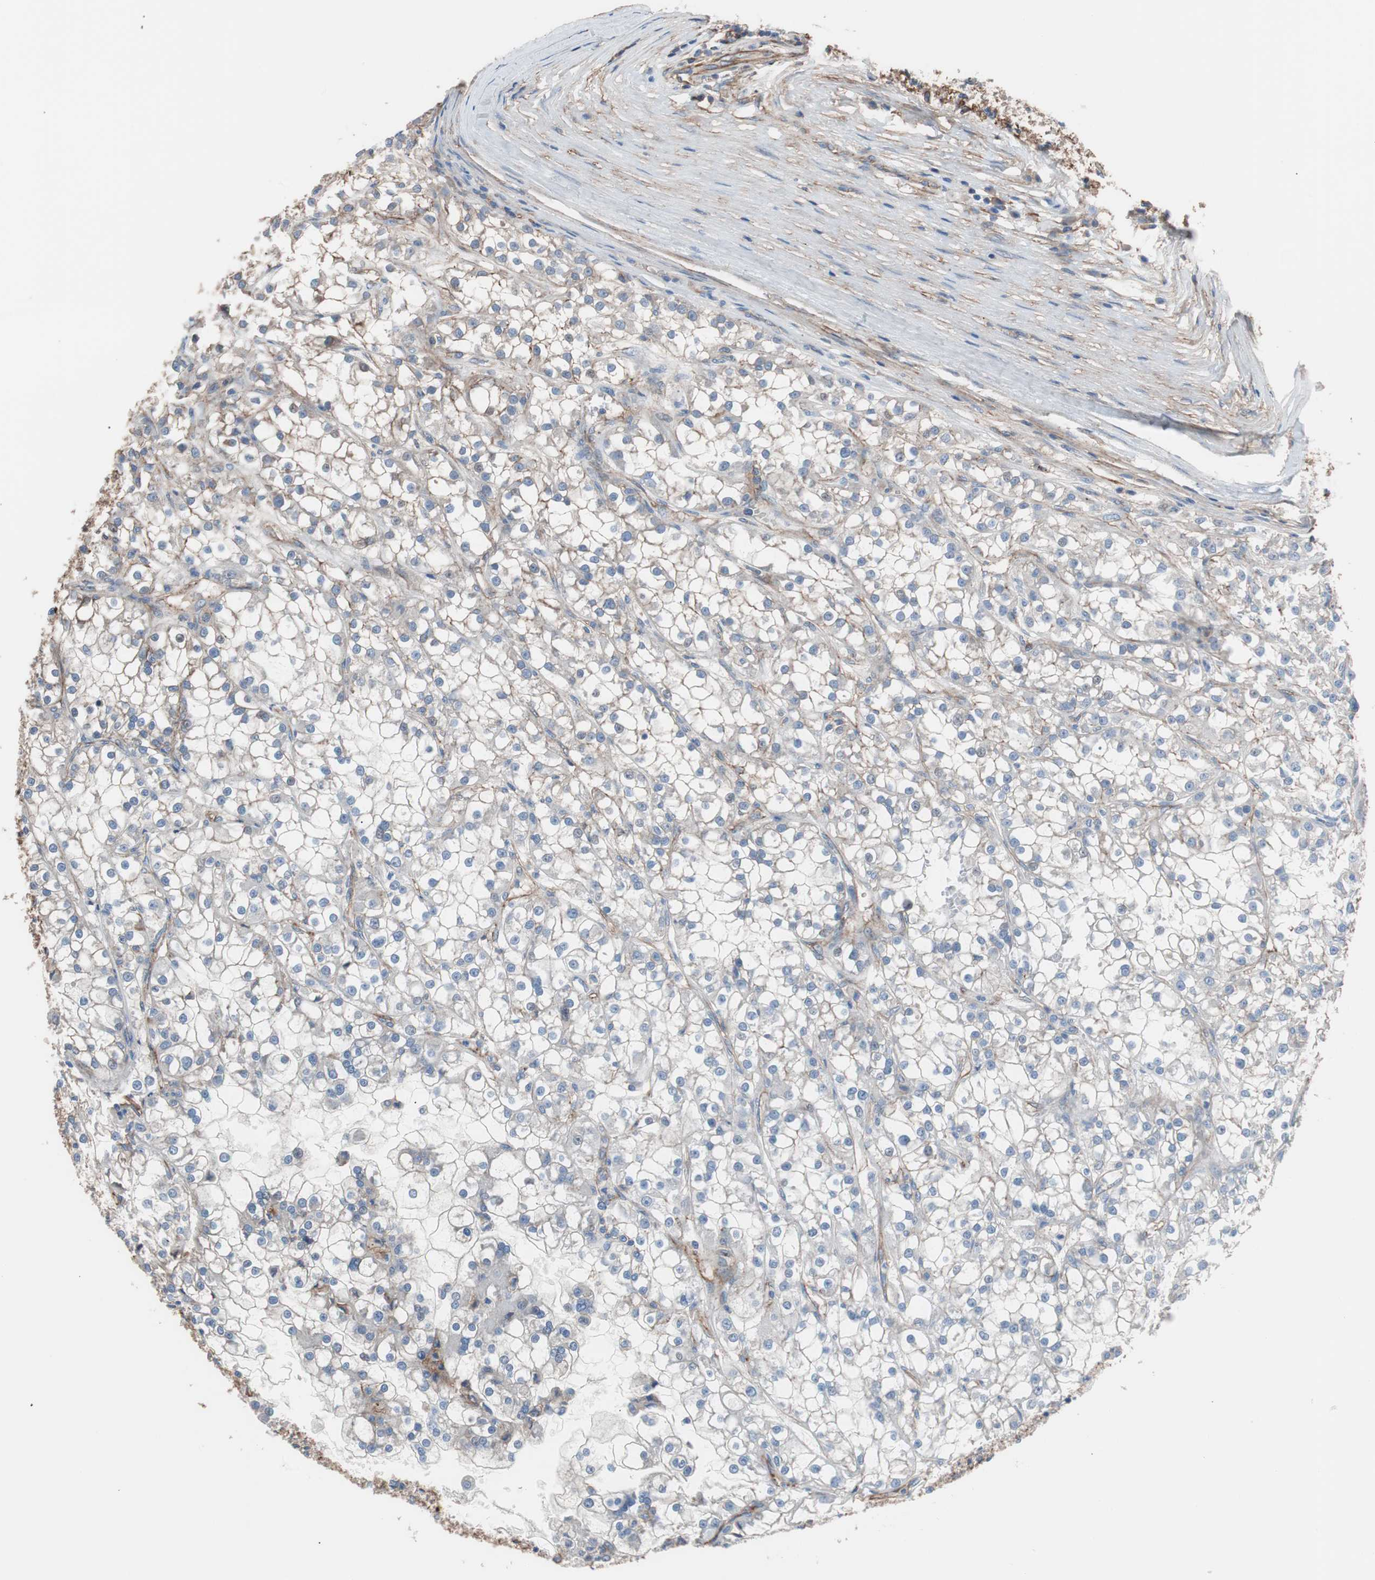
{"staining": {"intensity": "negative", "quantity": "none", "location": "none"}, "tissue": "renal cancer", "cell_type": "Tumor cells", "image_type": "cancer", "snomed": [{"axis": "morphology", "description": "Adenocarcinoma, NOS"}, {"axis": "topography", "description": "Kidney"}], "caption": "A high-resolution photomicrograph shows IHC staining of renal adenocarcinoma, which demonstrates no significant expression in tumor cells. (DAB immunohistochemistry (IHC) with hematoxylin counter stain).", "gene": "CD81", "patient": {"sex": "female", "age": 52}}